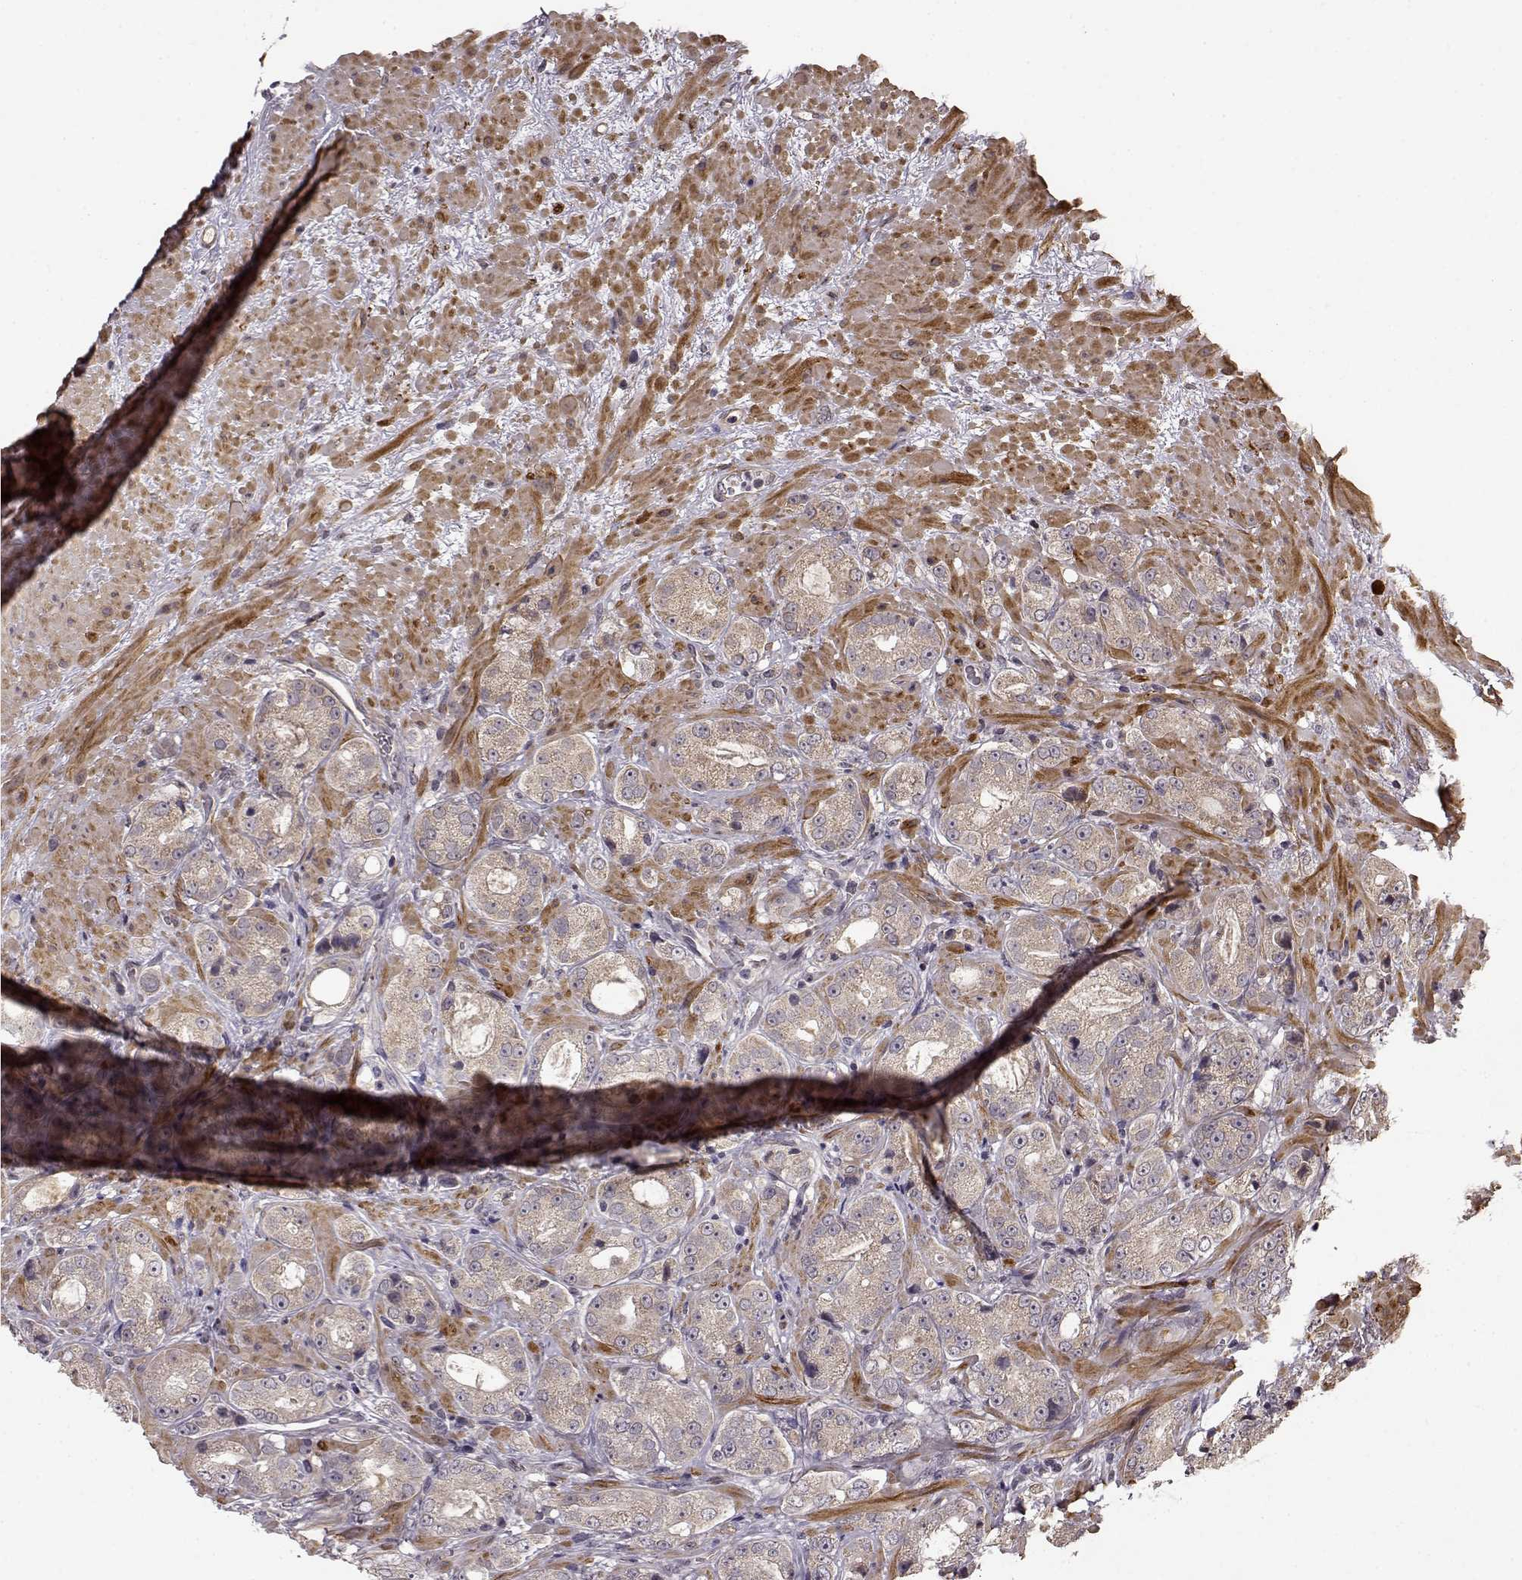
{"staining": {"intensity": "negative", "quantity": "none", "location": "none"}, "tissue": "prostate cancer", "cell_type": "Tumor cells", "image_type": "cancer", "snomed": [{"axis": "morphology", "description": "Normal tissue, NOS"}, {"axis": "morphology", "description": "Adenocarcinoma, High grade"}, {"axis": "topography", "description": "Prostate"}], "caption": "Immunohistochemistry (IHC) of human high-grade adenocarcinoma (prostate) reveals no staining in tumor cells.", "gene": "BACH2", "patient": {"sex": "male", "age": 83}}